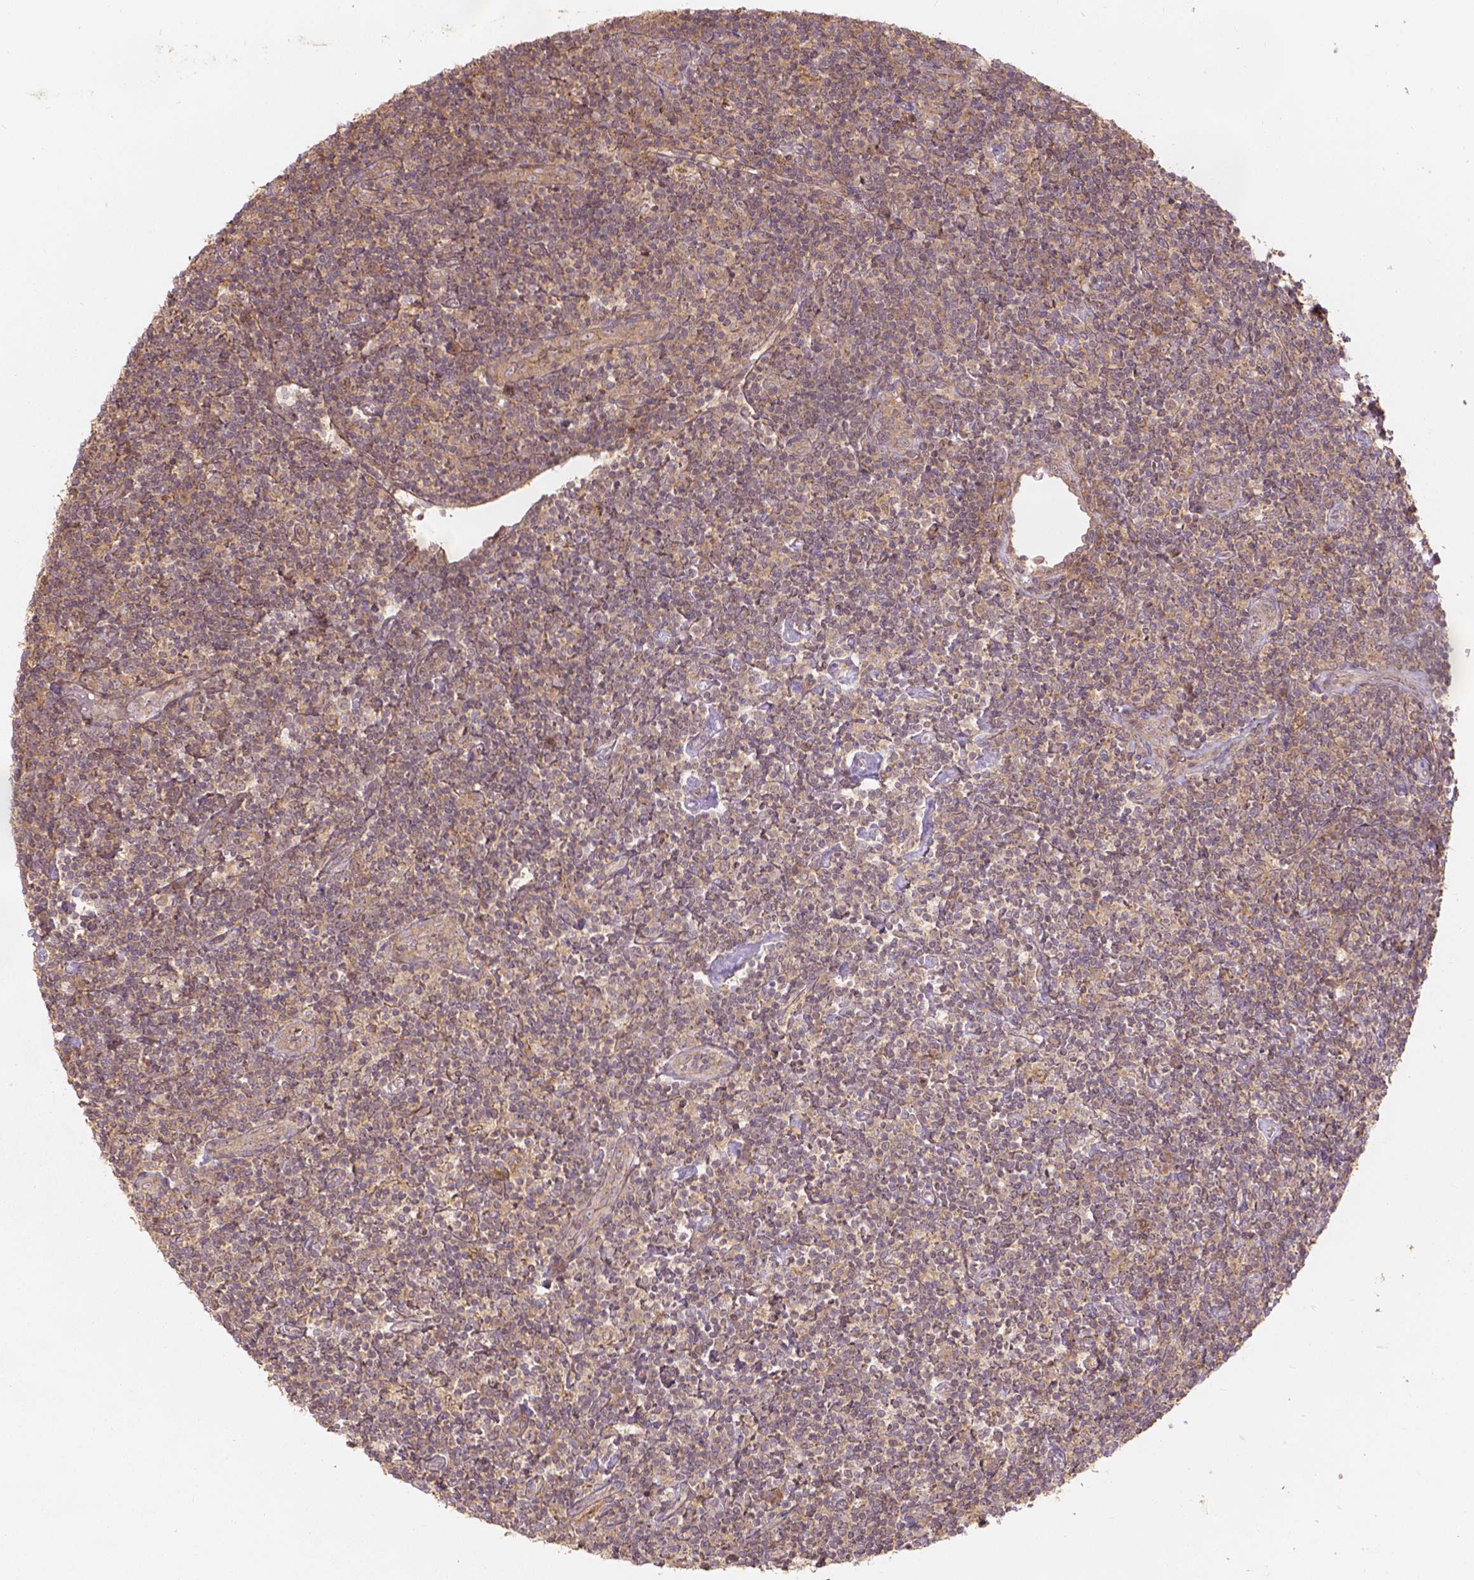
{"staining": {"intensity": "weak", "quantity": ">75%", "location": "cytoplasmic/membranous"}, "tissue": "lymphoma", "cell_type": "Tumor cells", "image_type": "cancer", "snomed": [{"axis": "morphology", "description": "Hodgkin's disease, NOS"}, {"axis": "topography", "description": "Lymph node"}], "caption": "A brown stain labels weak cytoplasmic/membranous expression of a protein in human Hodgkin's disease tumor cells.", "gene": "XPR1", "patient": {"sex": "male", "age": 40}}